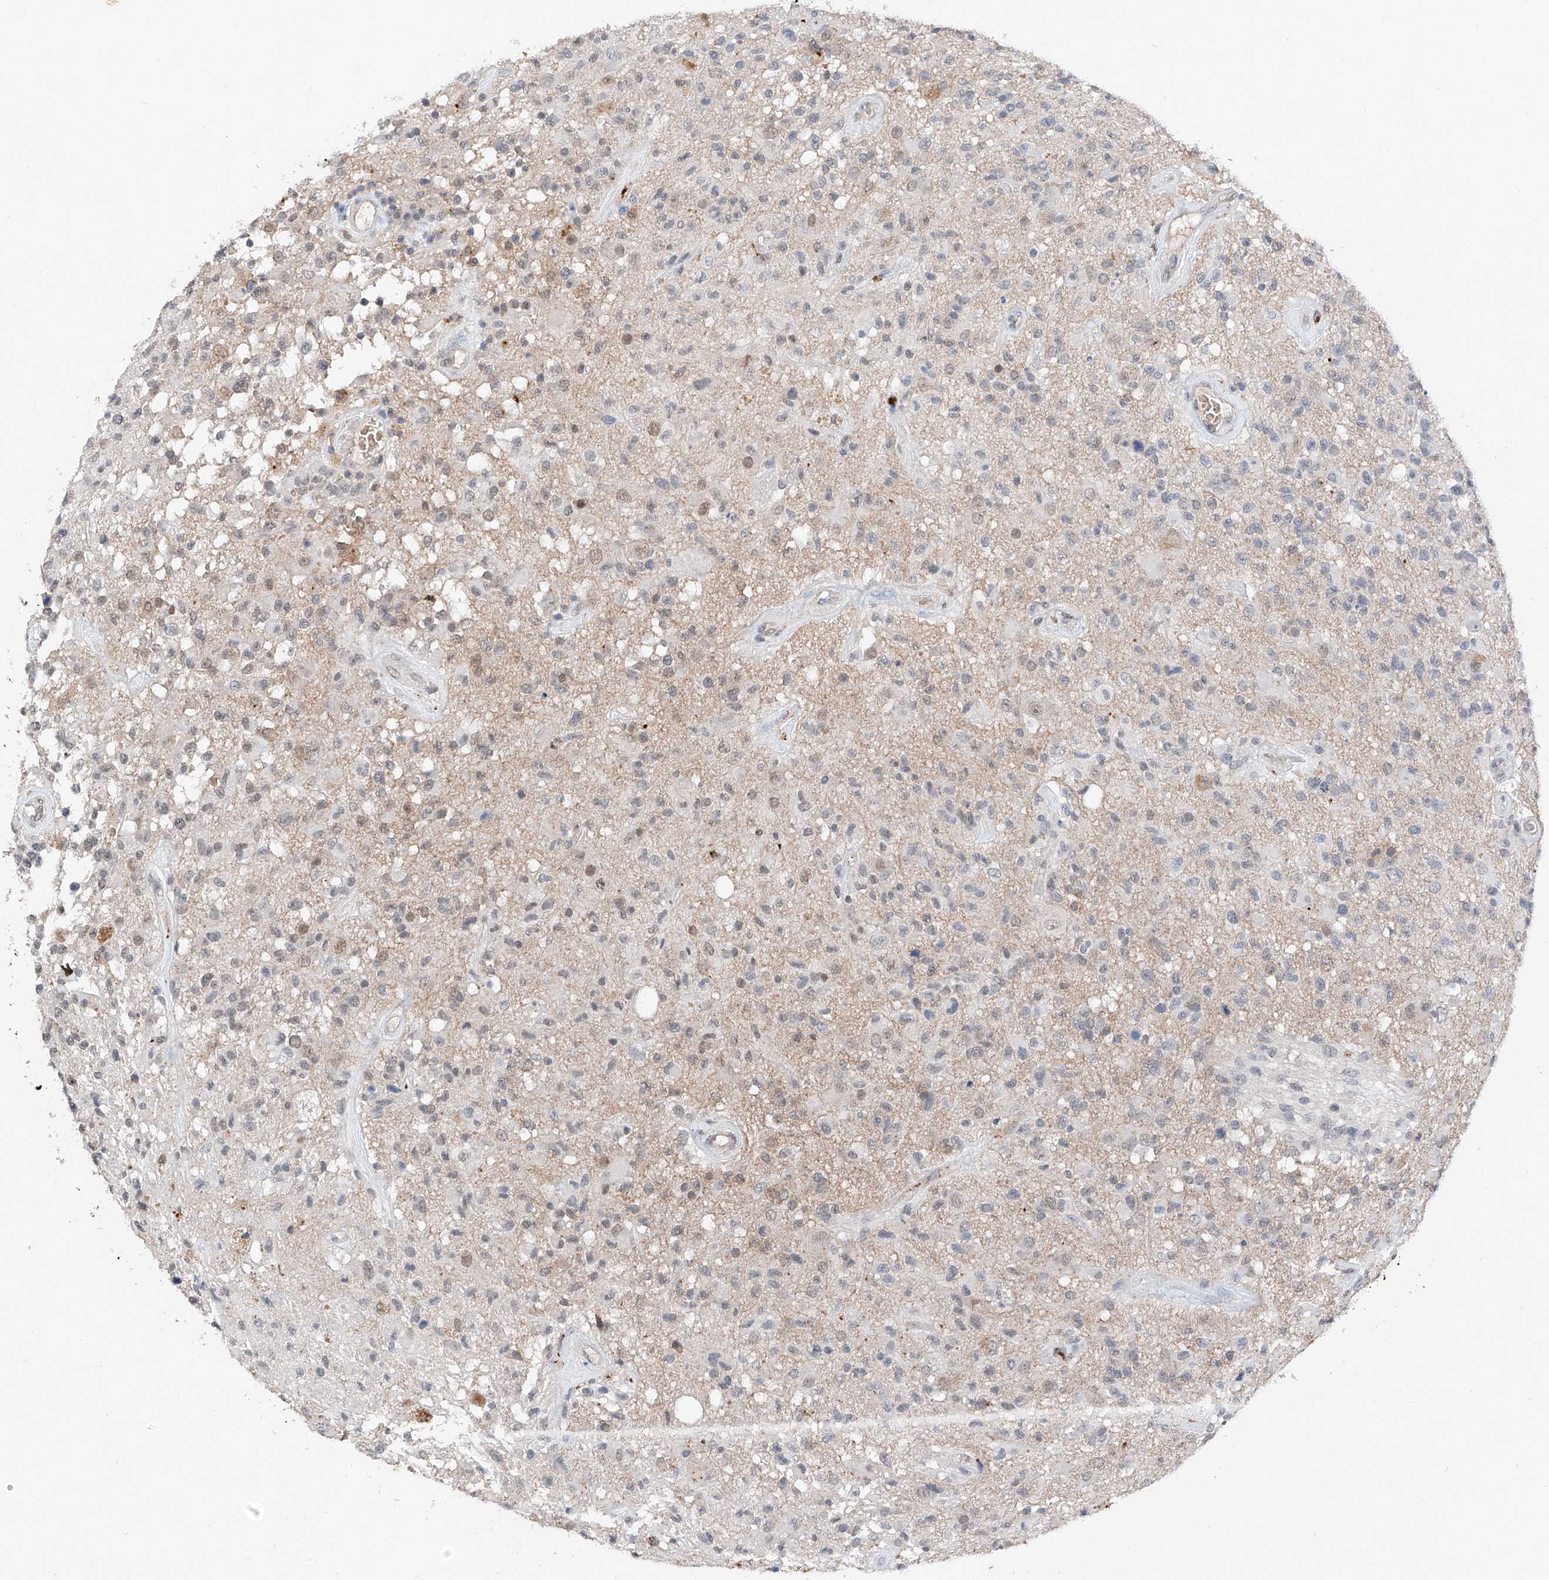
{"staining": {"intensity": "negative", "quantity": "none", "location": "none"}, "tissue": "glioma", "cell_type": "Tumor cells", "image_type": "cancer", "snomed": [{"axis": "morphology", "description": "Glioma, malignant, High grade"}, {"axis": "morphology", "description": "Glioblastoma, NOS"}, {"axis": "topography", "description": "Brain"}], "caption": "High magnification brightfield microscopy of malignant high-grade glioma stained with DAB (brown) and counterstained with hematoxylin (blue): tumor cells show no significant expression. The staining is performed using DAB brown chromogen with nuclei counter-stained in using hematoxylin.", "gene": "TBX4", "patient": {"sex": "male", "age": 60}}